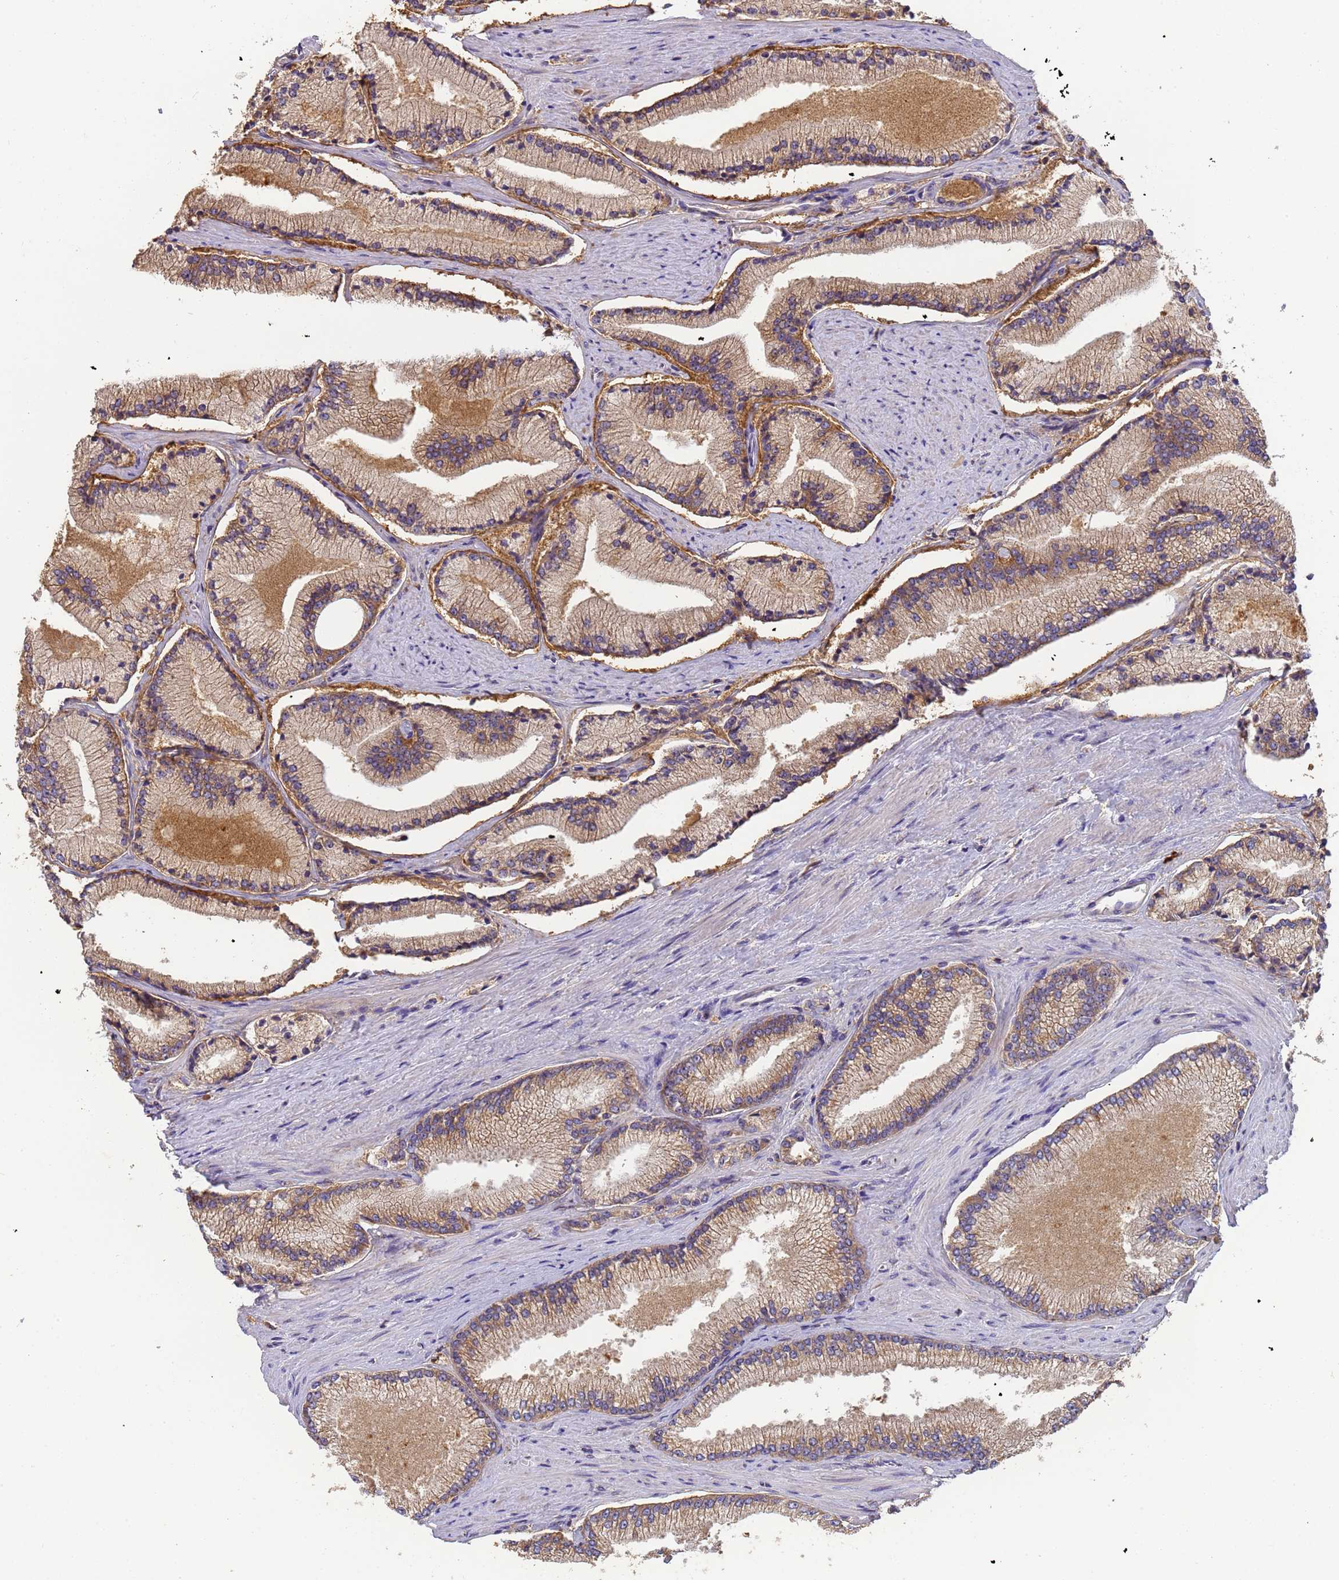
{"staining": {"intensity": "moderate", "quantity": ">75%", "location": "cytoplasmic/membranous"}, "tissue": "prostate cancer", "cell_type": "Tumor cells", "image_type": "cancer", "snomed": [{"axis": "morphology", "description": "Adenocarcinoma, High grade"}, {"axis": "topography", "description": "Prostate"}], "caption": "Adenocarcinoma (high-grade) (prostate) tissue exhibits moderate cytoplasmic/membranous staining in approximately >75% of tumor cells Nuclei are stained in blue.", "gene": "M6PR", "patient": {"sex": "male", "age": 67}}